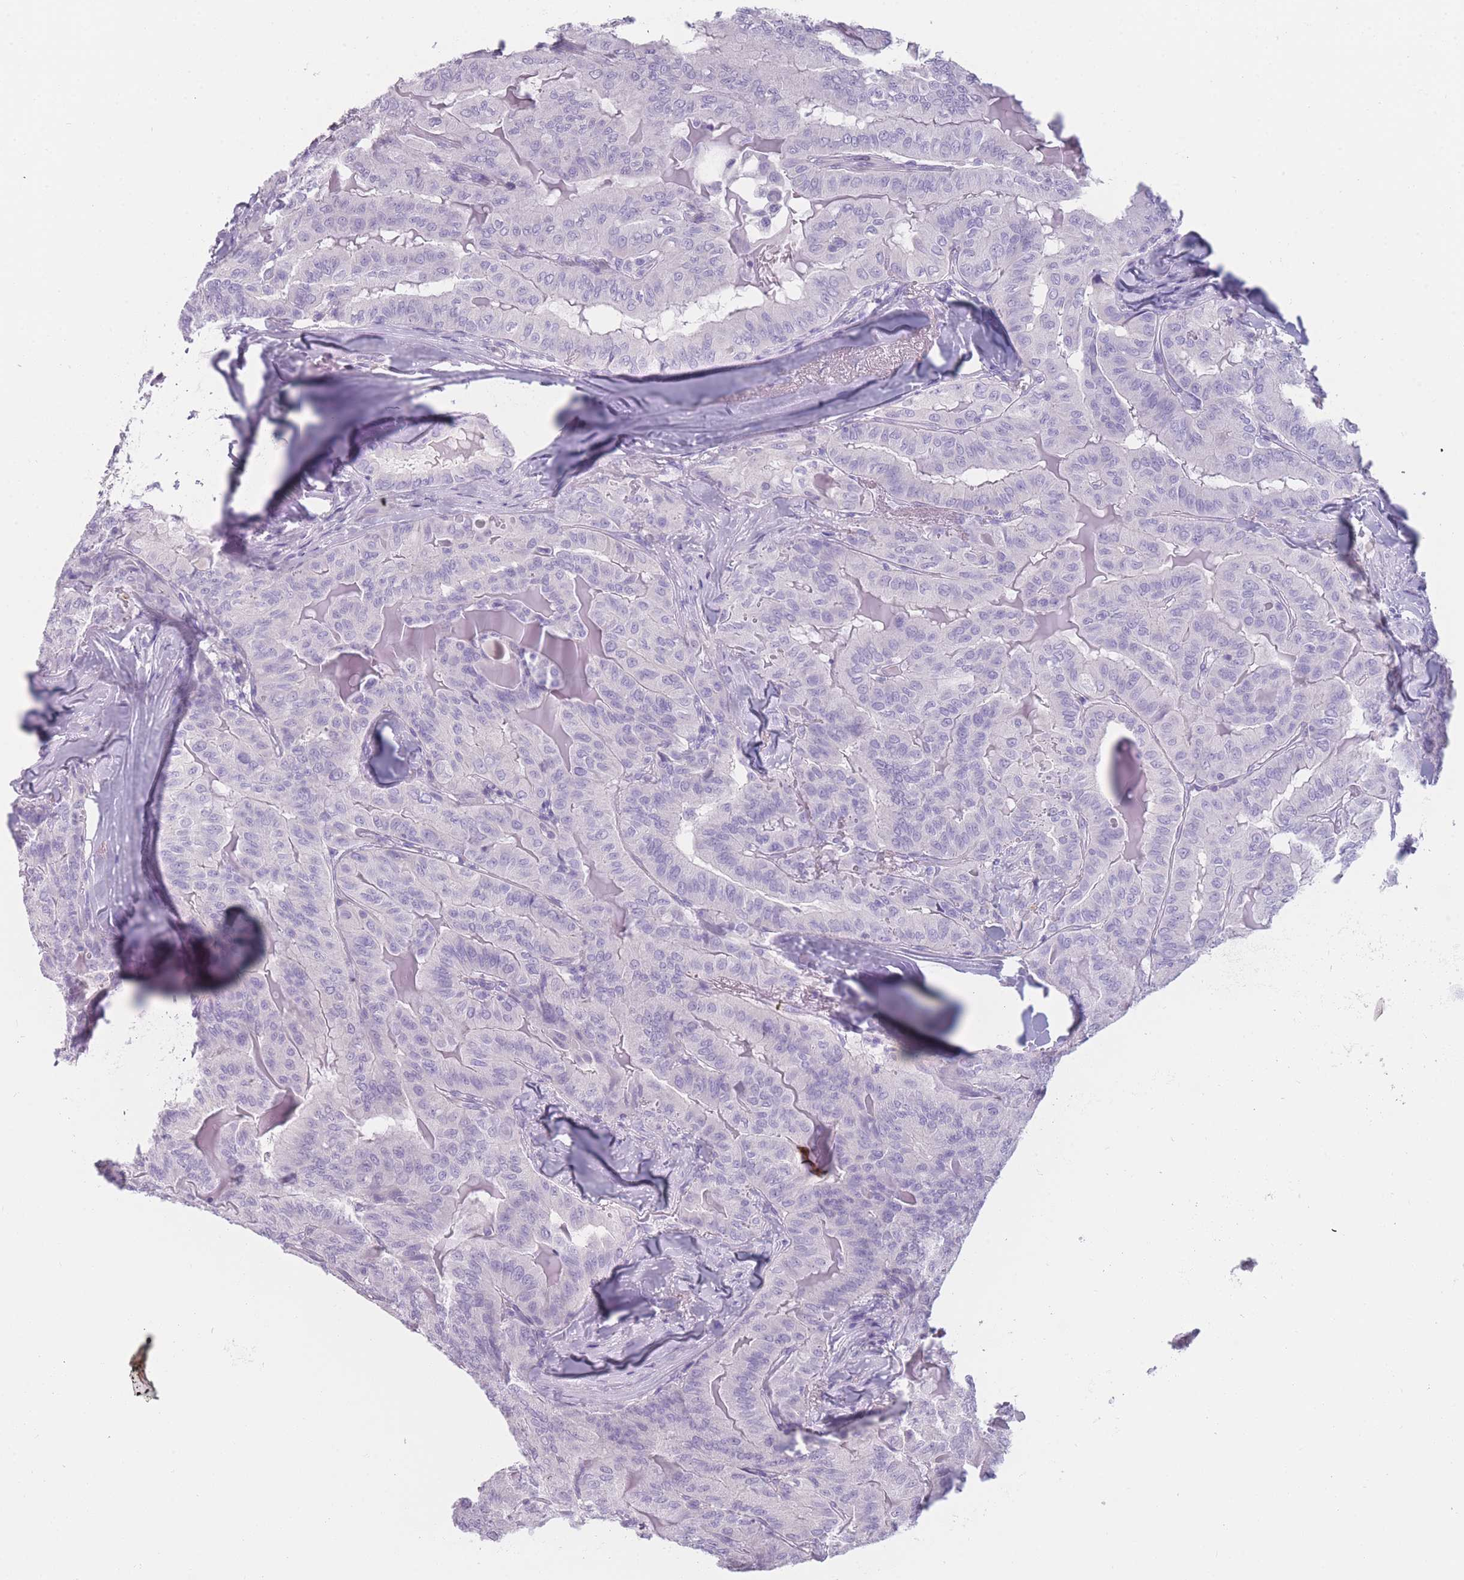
{"staining": {"intensity": "negative", "quantity": "none", "location": "none"}, "tissue": "thyroid cancer", "cell_type": "Tumor cells", "image_type": "cancer", "snomed": [{"axis": "morphology", "description": "Papillary adenocarcinoma, NOS"}, {"axis": "topography", "description": "Thyroid gland"}], "caption": "DAB (3,3'-diaminobenzidine) immunohistochemical staining of thyroid cancer (papillary adenocarcinoma) reveals no significant staining in tumor cells. Nuclei are stained in blue.", "gene": "PPFIA3", "patient": {"sex": "female", "age": 68}}